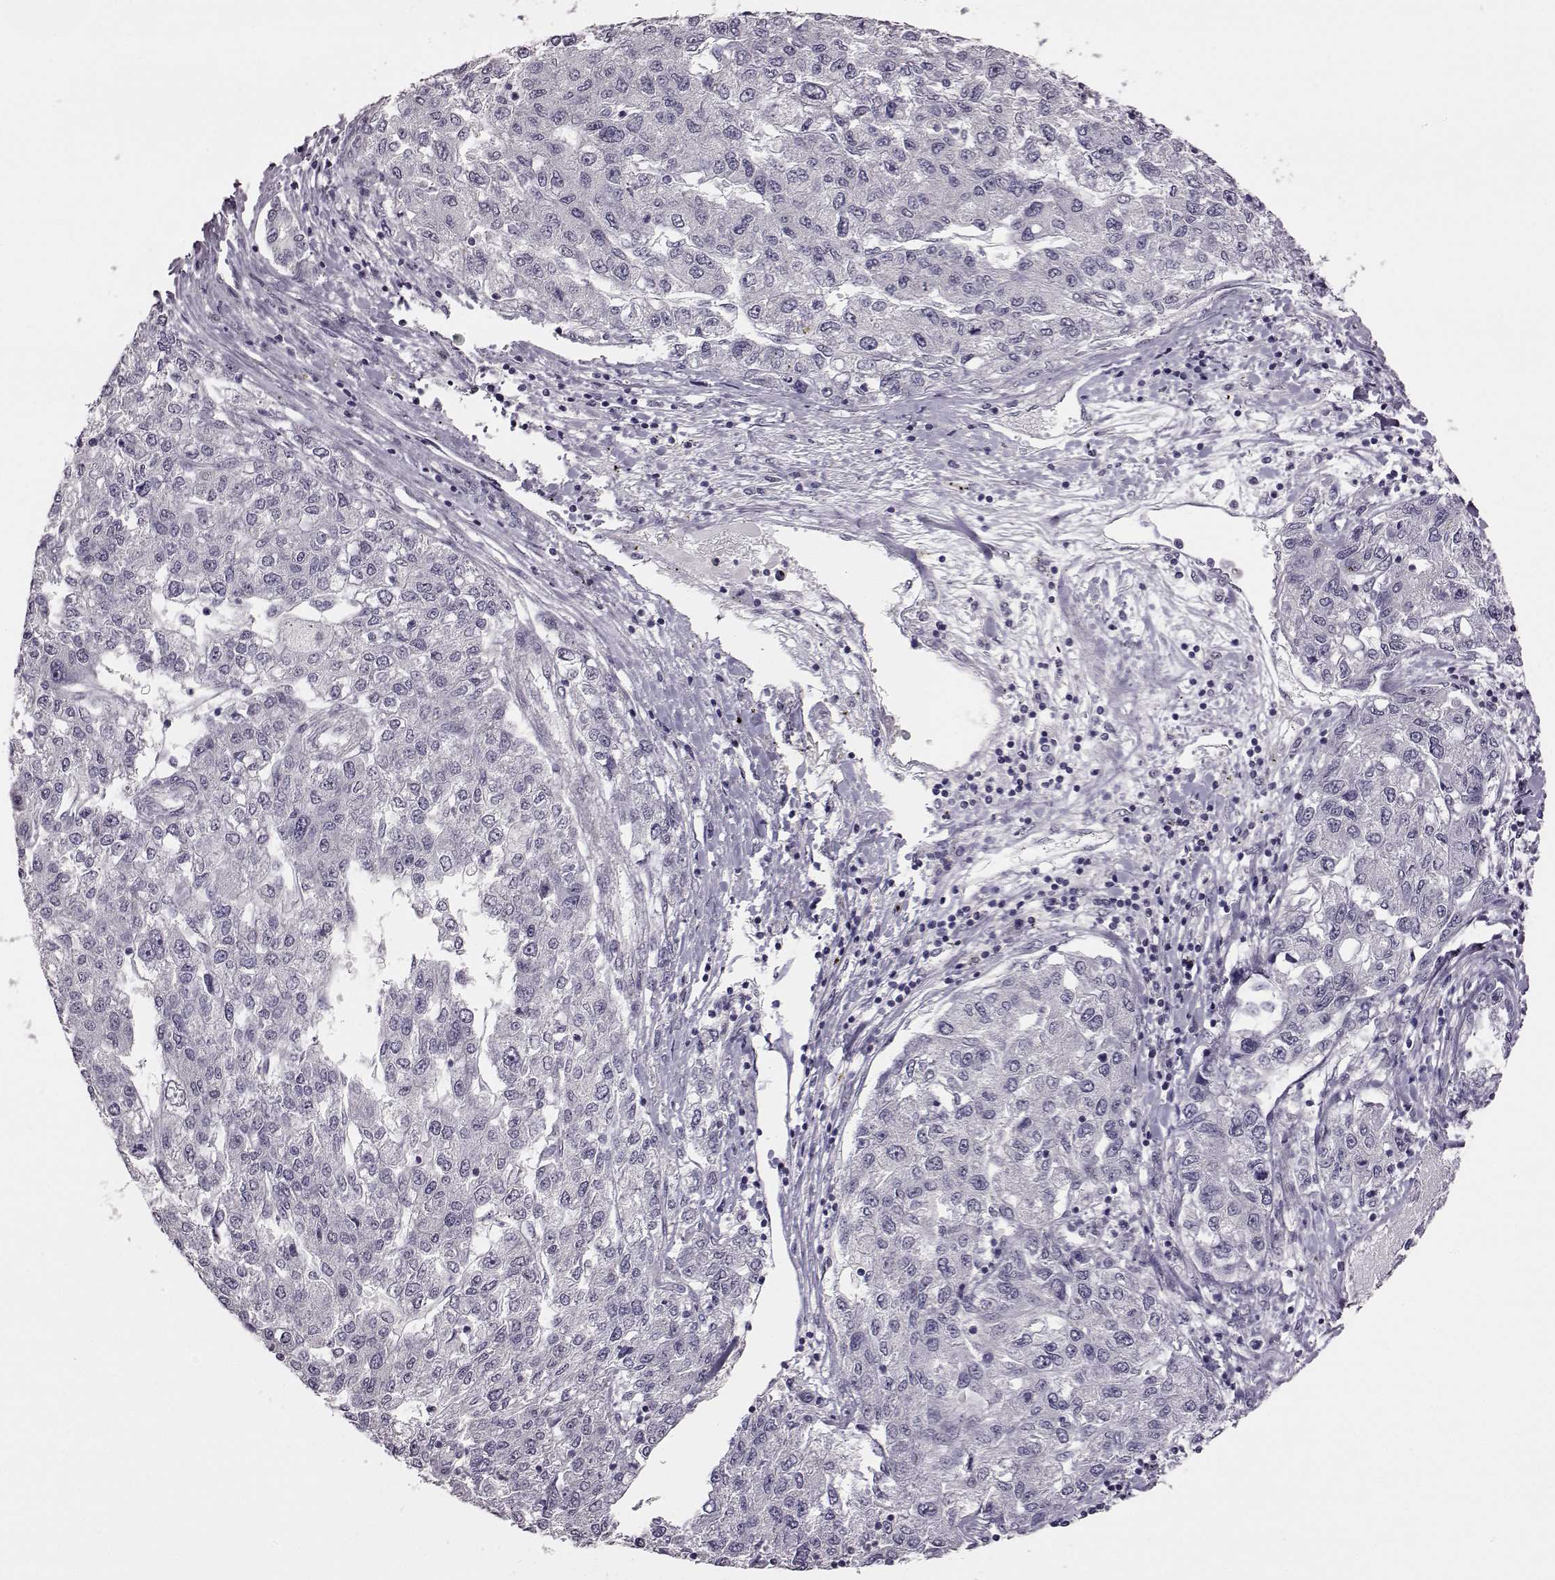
{"staining": {"intensity": "negative", "quantity": "none", "location": "none"}, "tissue": "liver cancer", "cell_type": "Tumor cells", "image_type": "cancer", "snomed": [{"axis": "morphology", "description": "Carcinoma, Hepatocellular, NOS"}, {"axis": "topography", "description": "Liver"}], "caption": "A high-resolution photomicrograph shows immunohistochemistry staining of liver hepatocellular carcinoma, which reveals no significant staining in tumor cells.", "gene": "C10orf62", "patient": {"sex": "male", "age": 56}}